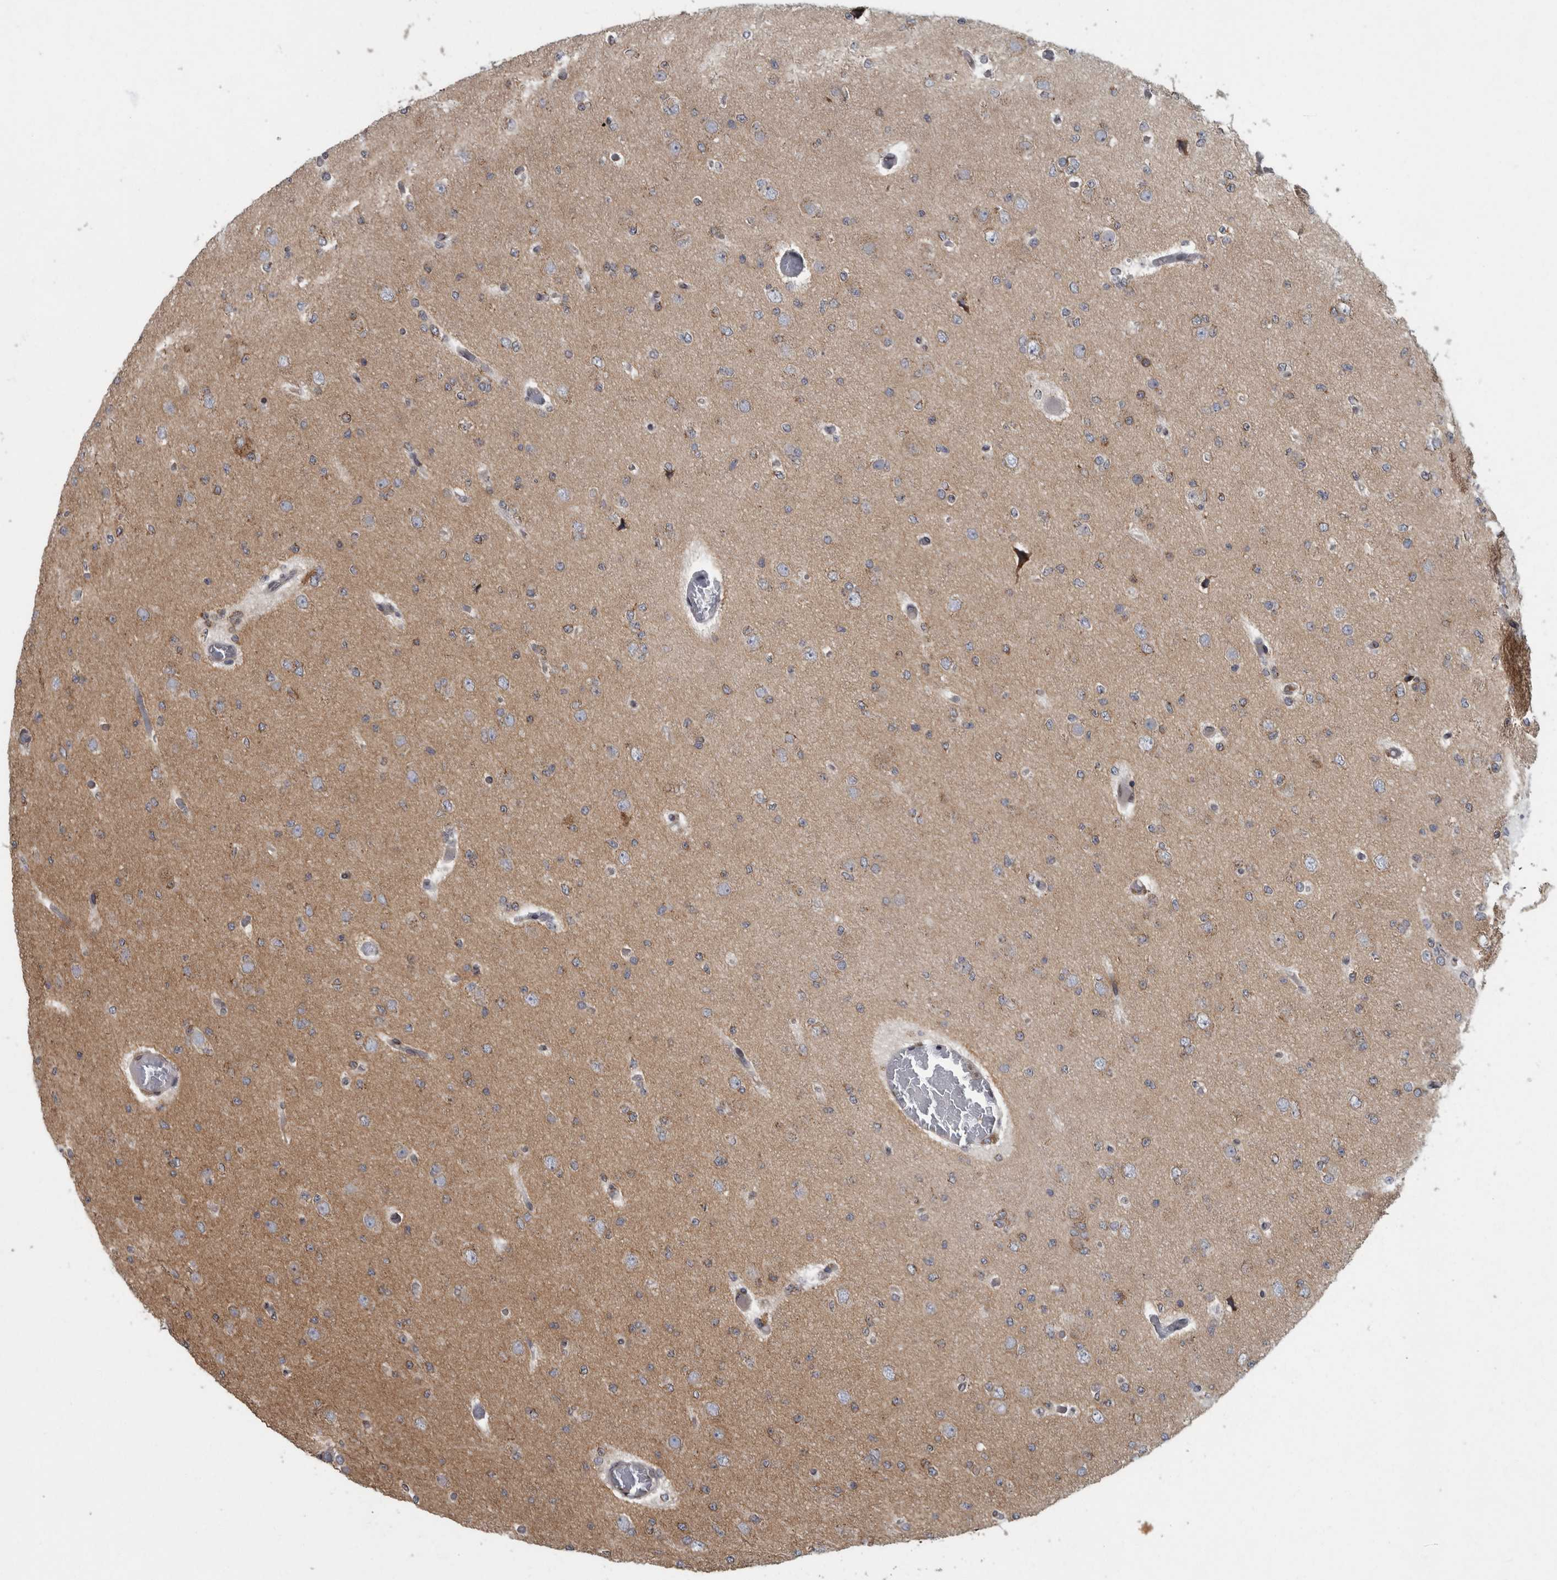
{"staining": {"intensity": "weak", "quantity": "<25%", "location": "cytoplasmic/membranous"}, "tissue": "glioma", "cell_type": "Tumor cells", "image_type": "cancer", "snomed": [{"axis": "morphology", "description": "Glioma, malignant, Low grade"}, {"axis": "topography", "description": "Brain"}], "caption": "This is an immunohistochemistry (IHC) micrograph of malignant glioma (low-grade). There is no expression in tumor cells.", "gene": "LMAN2L", "patient": {"sex": "female", "age": 22}}